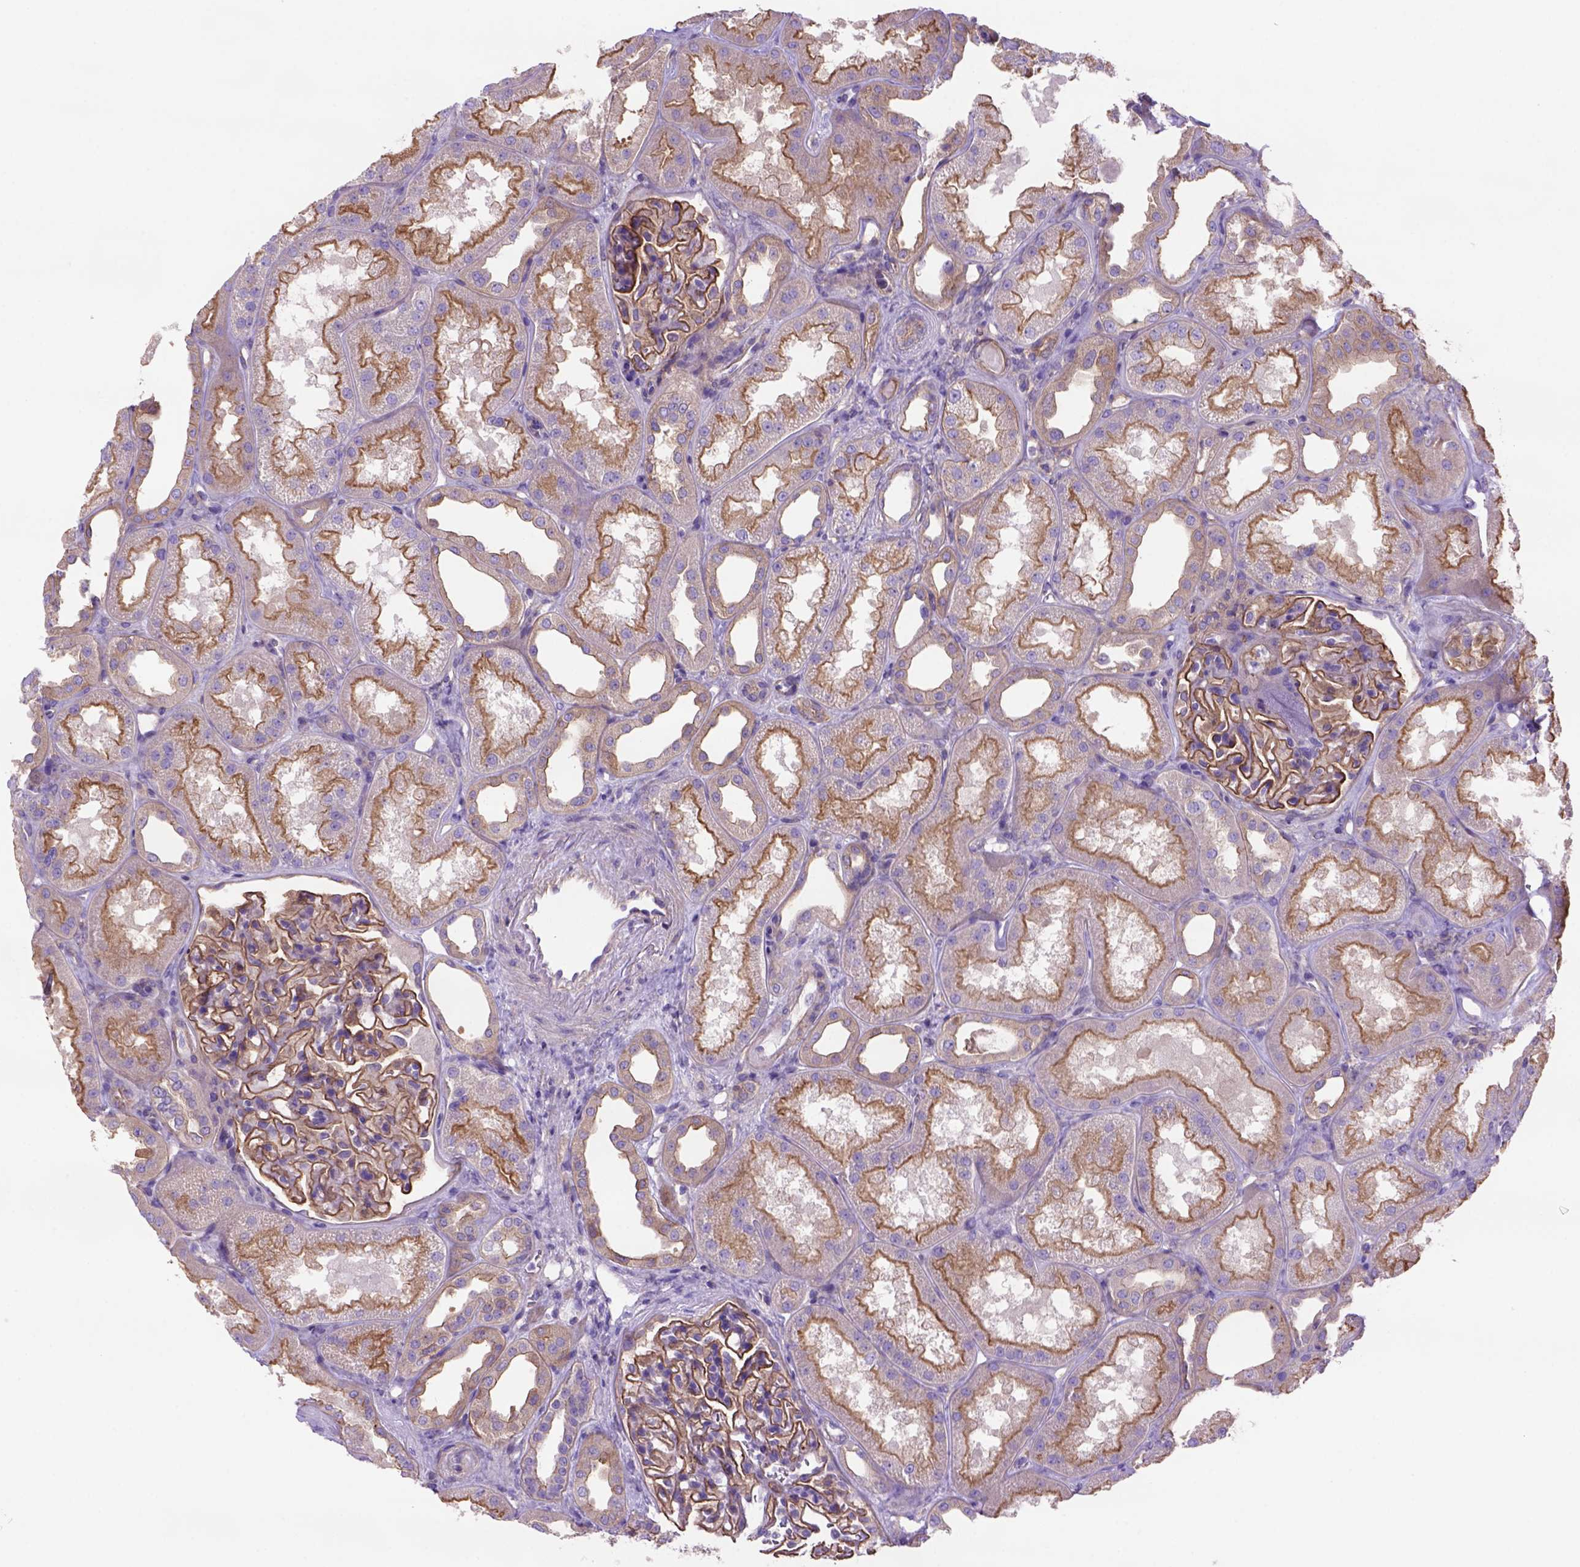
{"staining": {"intensity": "strong", "quantity": ">75%", "location": "cytoplasmic/membranous"}, "tissue": "kidney", "cell_type": "Cells in glomeruli", "image_type": "normal", "snomed": [{"axis": "morphology", "description": "Normal tissue, NOS"}, {"axis": "topography", "description": "Kidney"}], "caption": "Kidney stained with DAB IHC displays high levels of strong cytoplasmic/membranous staining in about >75% of cells in glomeruli. (DAB IHC, brown staining for protein, blue staining for nuclei).", "gene": "PEX12", "patient": {"sex": "male", "age": 61}}